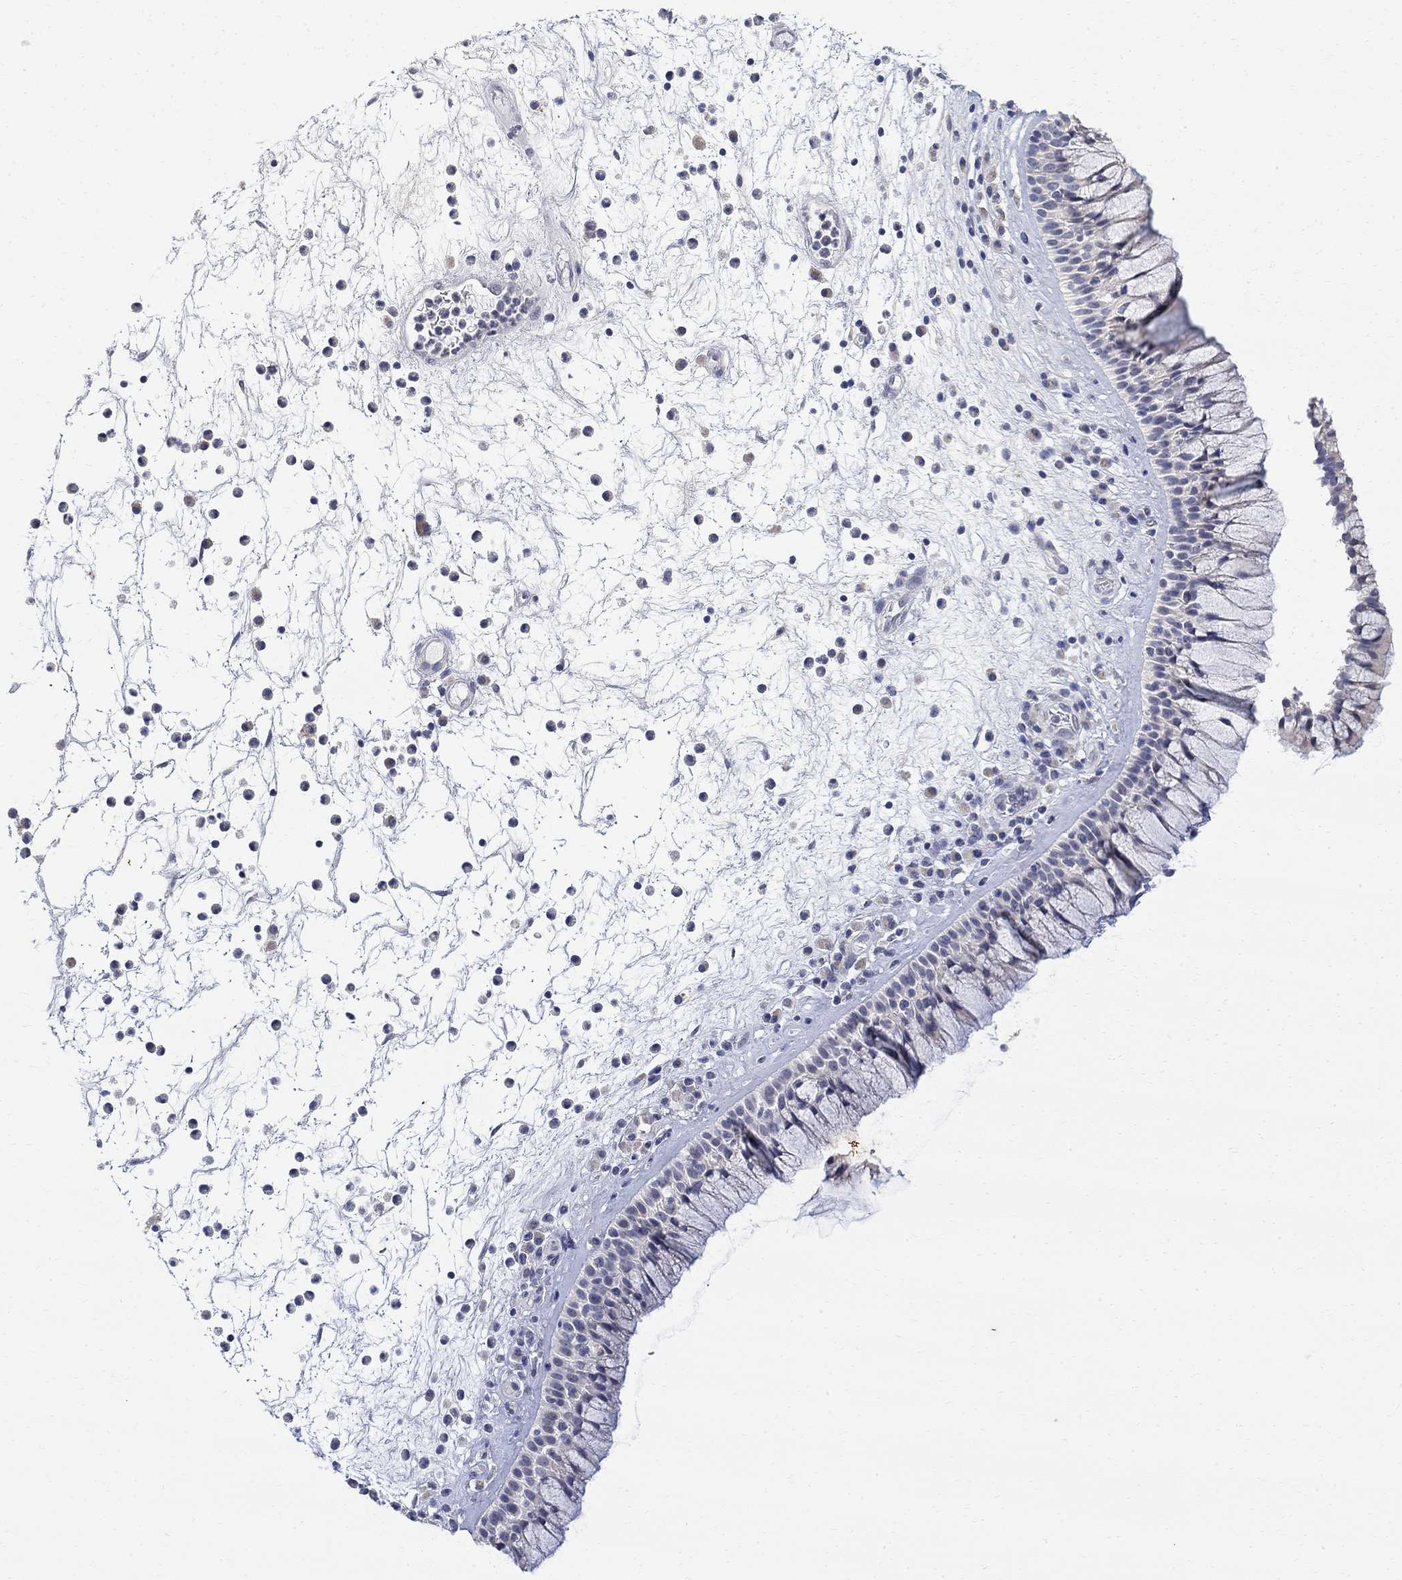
{"staining": {"intensity": "negative", "quantity": "none", "location": "none"}, "tissue": "nasopharynx", "cell_type": "Respiratory epithelial cells", "image_type": "normal", "snomed": [{"axis": "morphology", "description": "Normal tissue, NOS"}, {"axis": "topography", "description": "Nasopharynx"}], "caption": "DAB (3,3'-diaminobenzidine) immunohistochemical staining of unremarkable human nasopharynx displays no significant expression in respiratory epithelial cells. Brightfield microscopy of immunohistochemistry (IHC) stained with DAB (brown) and hematoxylin (blue), captured at high magnification.", "gene": "FNDC5", "patient": {"sex": "male", "age": 77}}